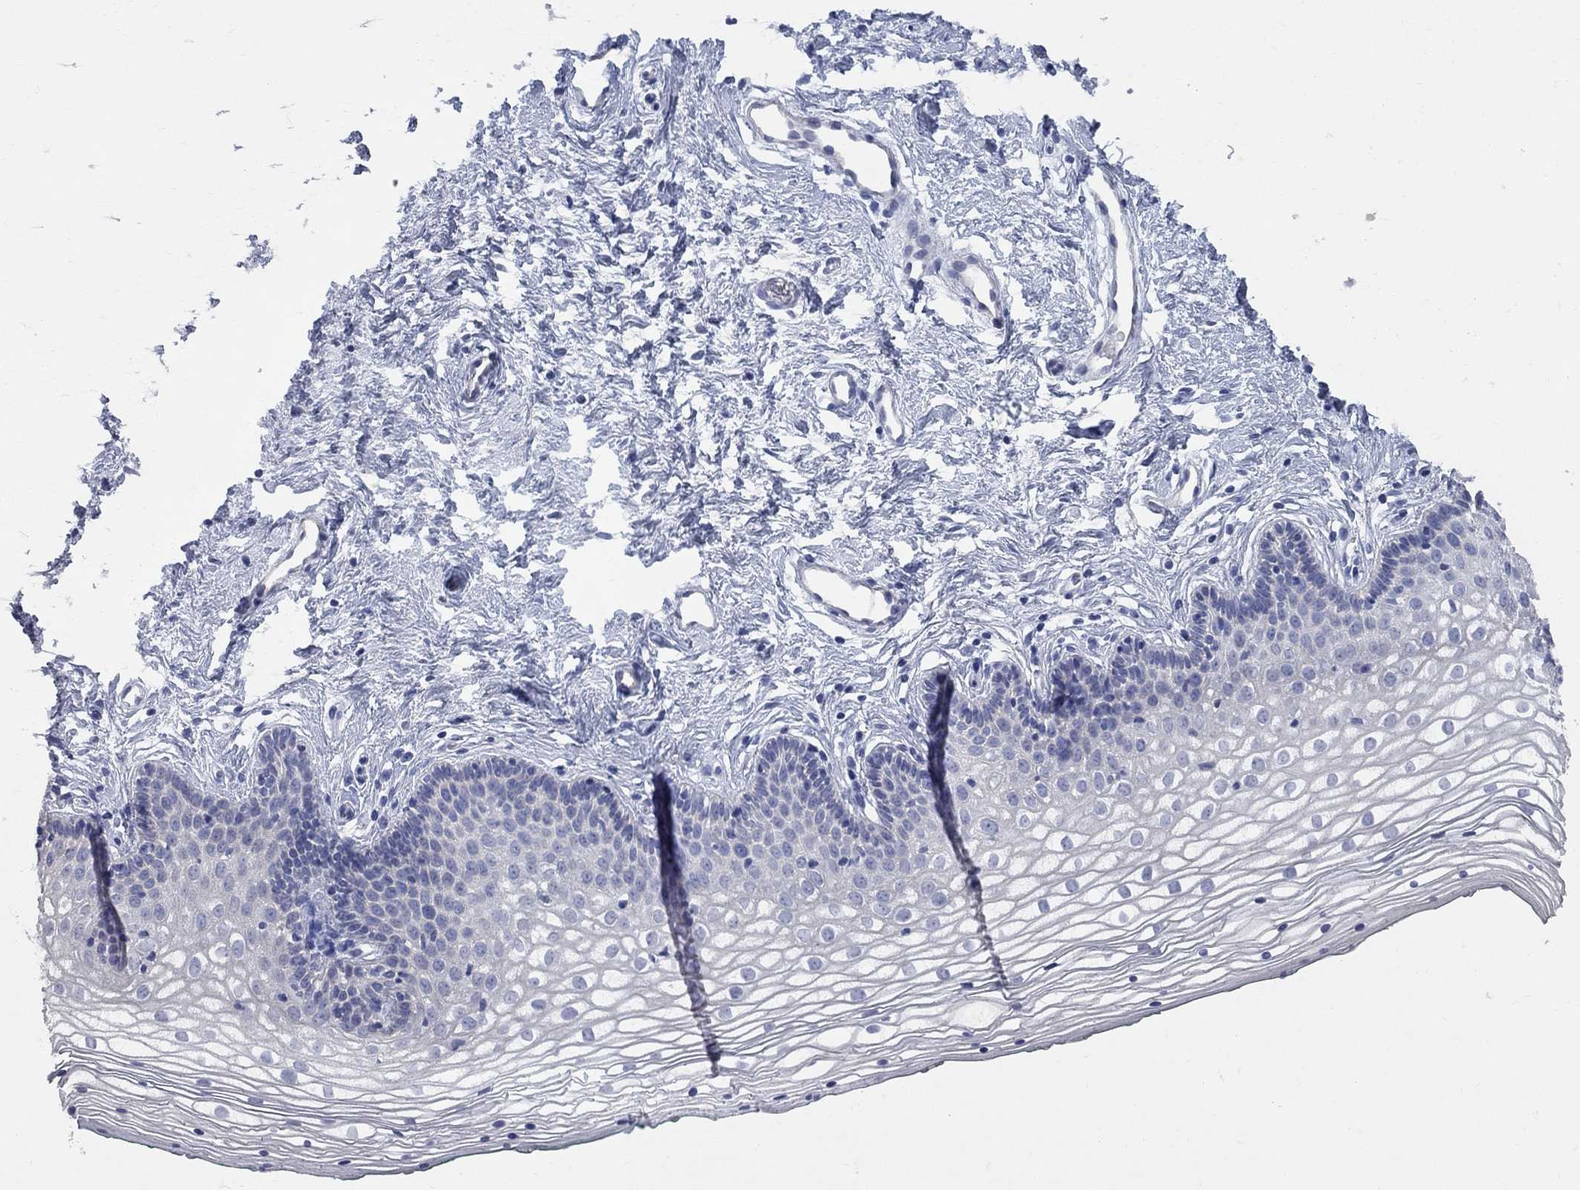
{"staining": {"intensity": "negative", "quantity": "none", "location": "none"}, "tissue": "vagina", "cell_type": "Squamous epithelial cells", "image_type": "normal", "snomed": [{"axis": "morphology", "description": "Normal tissue, NOS"}, {"axis": "topography", "description": "Vagina"}], "caption": "Immunohistochemical staining of normal human vagina displays no significant staining in squamous epithelial cells. (DAB (3,3'-diaminobenzidine) IHC with hematoxylin counter stain).", "gene": "AOX1", "patient": {"sex": "female", "age": 36}}